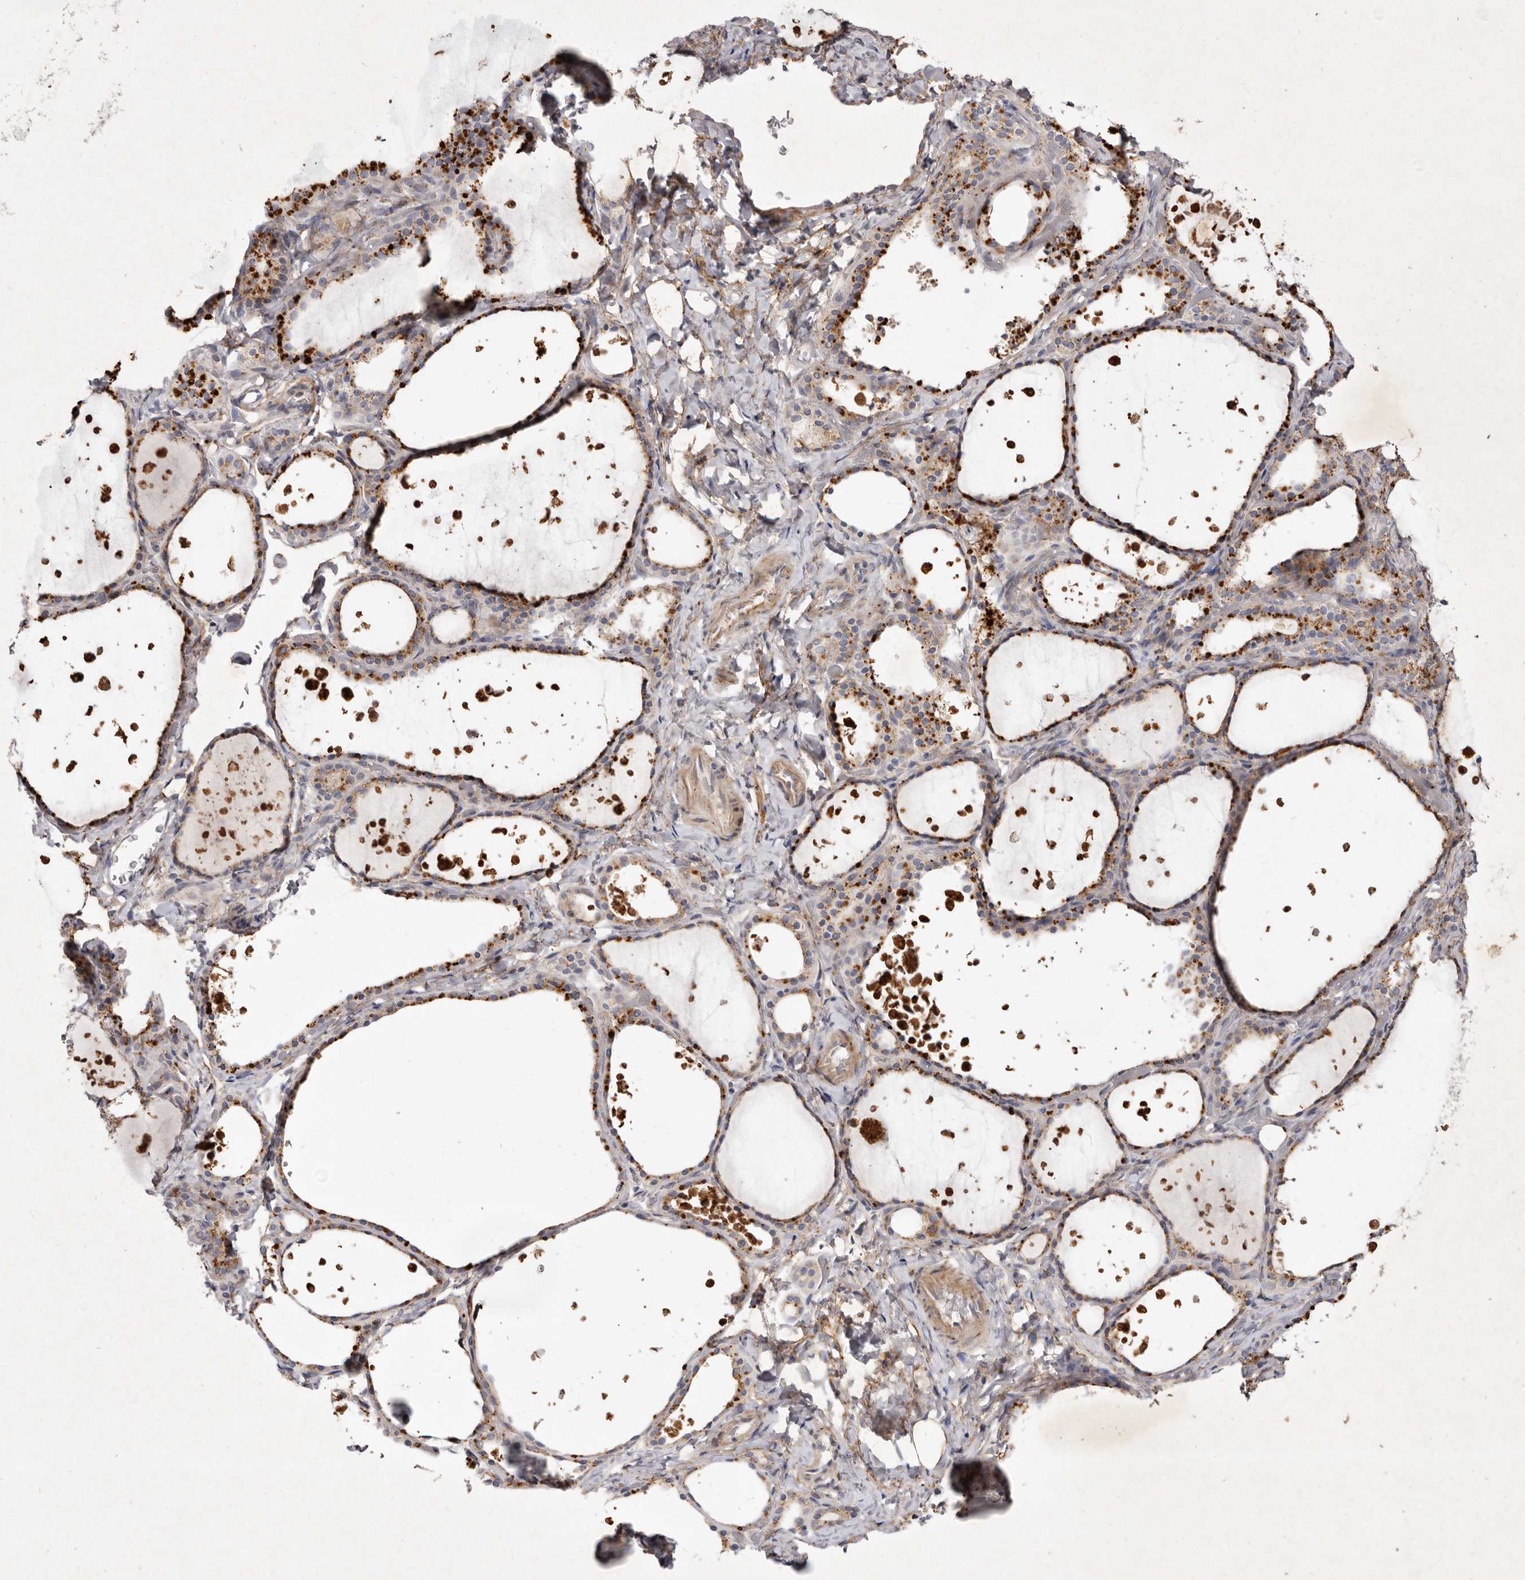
{"staining": {"intensity": "moderate", "quantity": ">75%", "location": "cytoplasmic/membranous"}, "tissue": "thyroid gland", "cell_type": "Glandular cells", "image_type": "normal", "snomed": [{"axis": "morphology", "description": "Normal tissue, NOS"}, {"axis": "topography", "description": "Thyroid gland"}], "caption": "Immunohistochemical staining of benign thyroid gland displays moderate cytoplasmic/membranous protein staining in about >75% of glandular cells.", "gene": "USP24", "patient": {"sex": "female", "age": 44}}